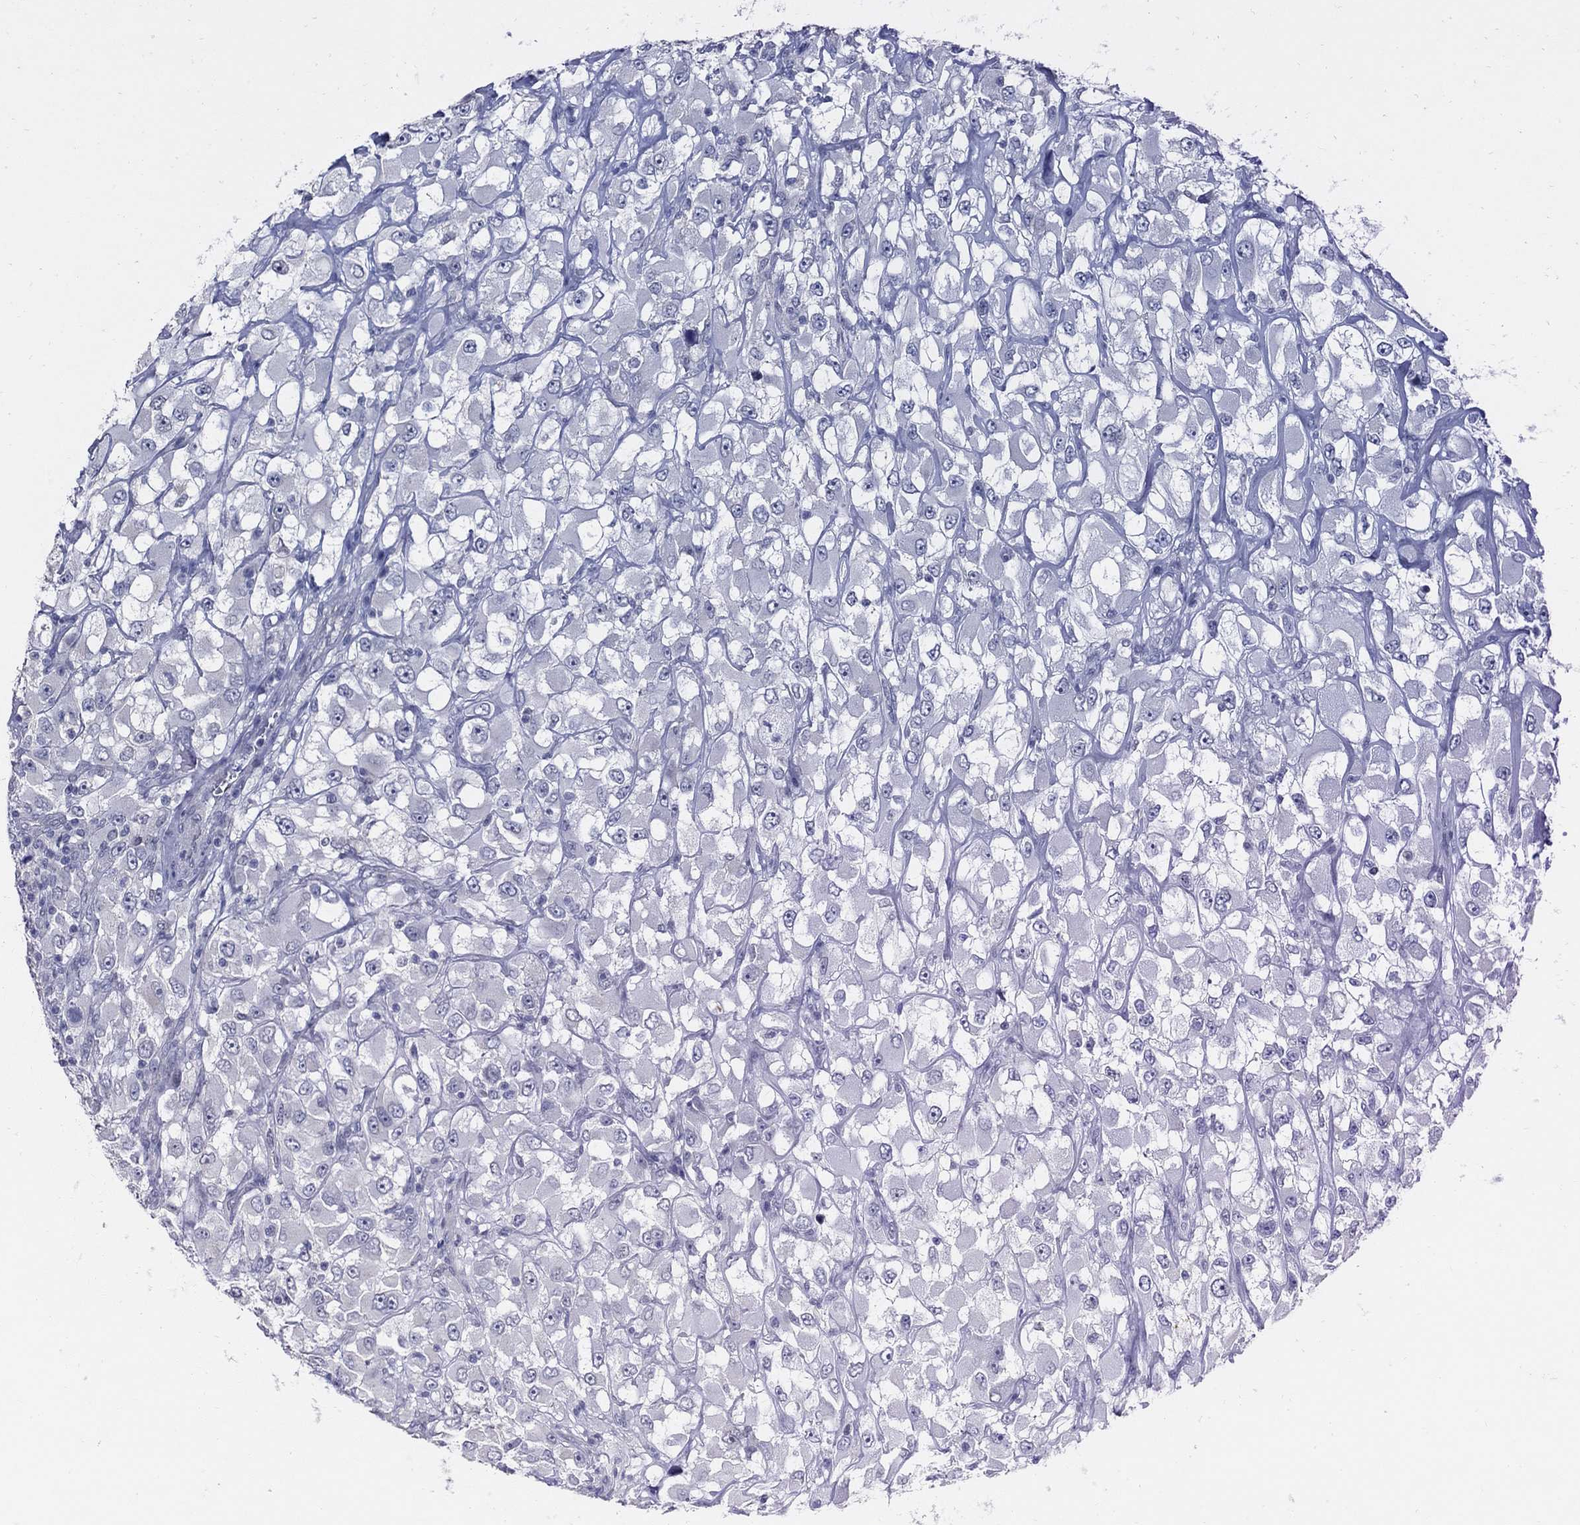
{"staining": {"intensity": "negative", "quantity": "none", "location": "none"}, "tissue": "renal cancer", "cell_type": "Tumor cells", "image_type": "cancer", "snomed": [{"axis": "morphology", "description": "Adenocarcinoma, NOS"}, {"axis": "topography", "description": "Kidney"}], "caption": "Immunohistochemistry histopathology image of human renal cancer stained for a protein (brown), which demonstrates no positivity in tumor cells.", "gene": "USP29", "patient": {"sex": "female", "age": 52}}